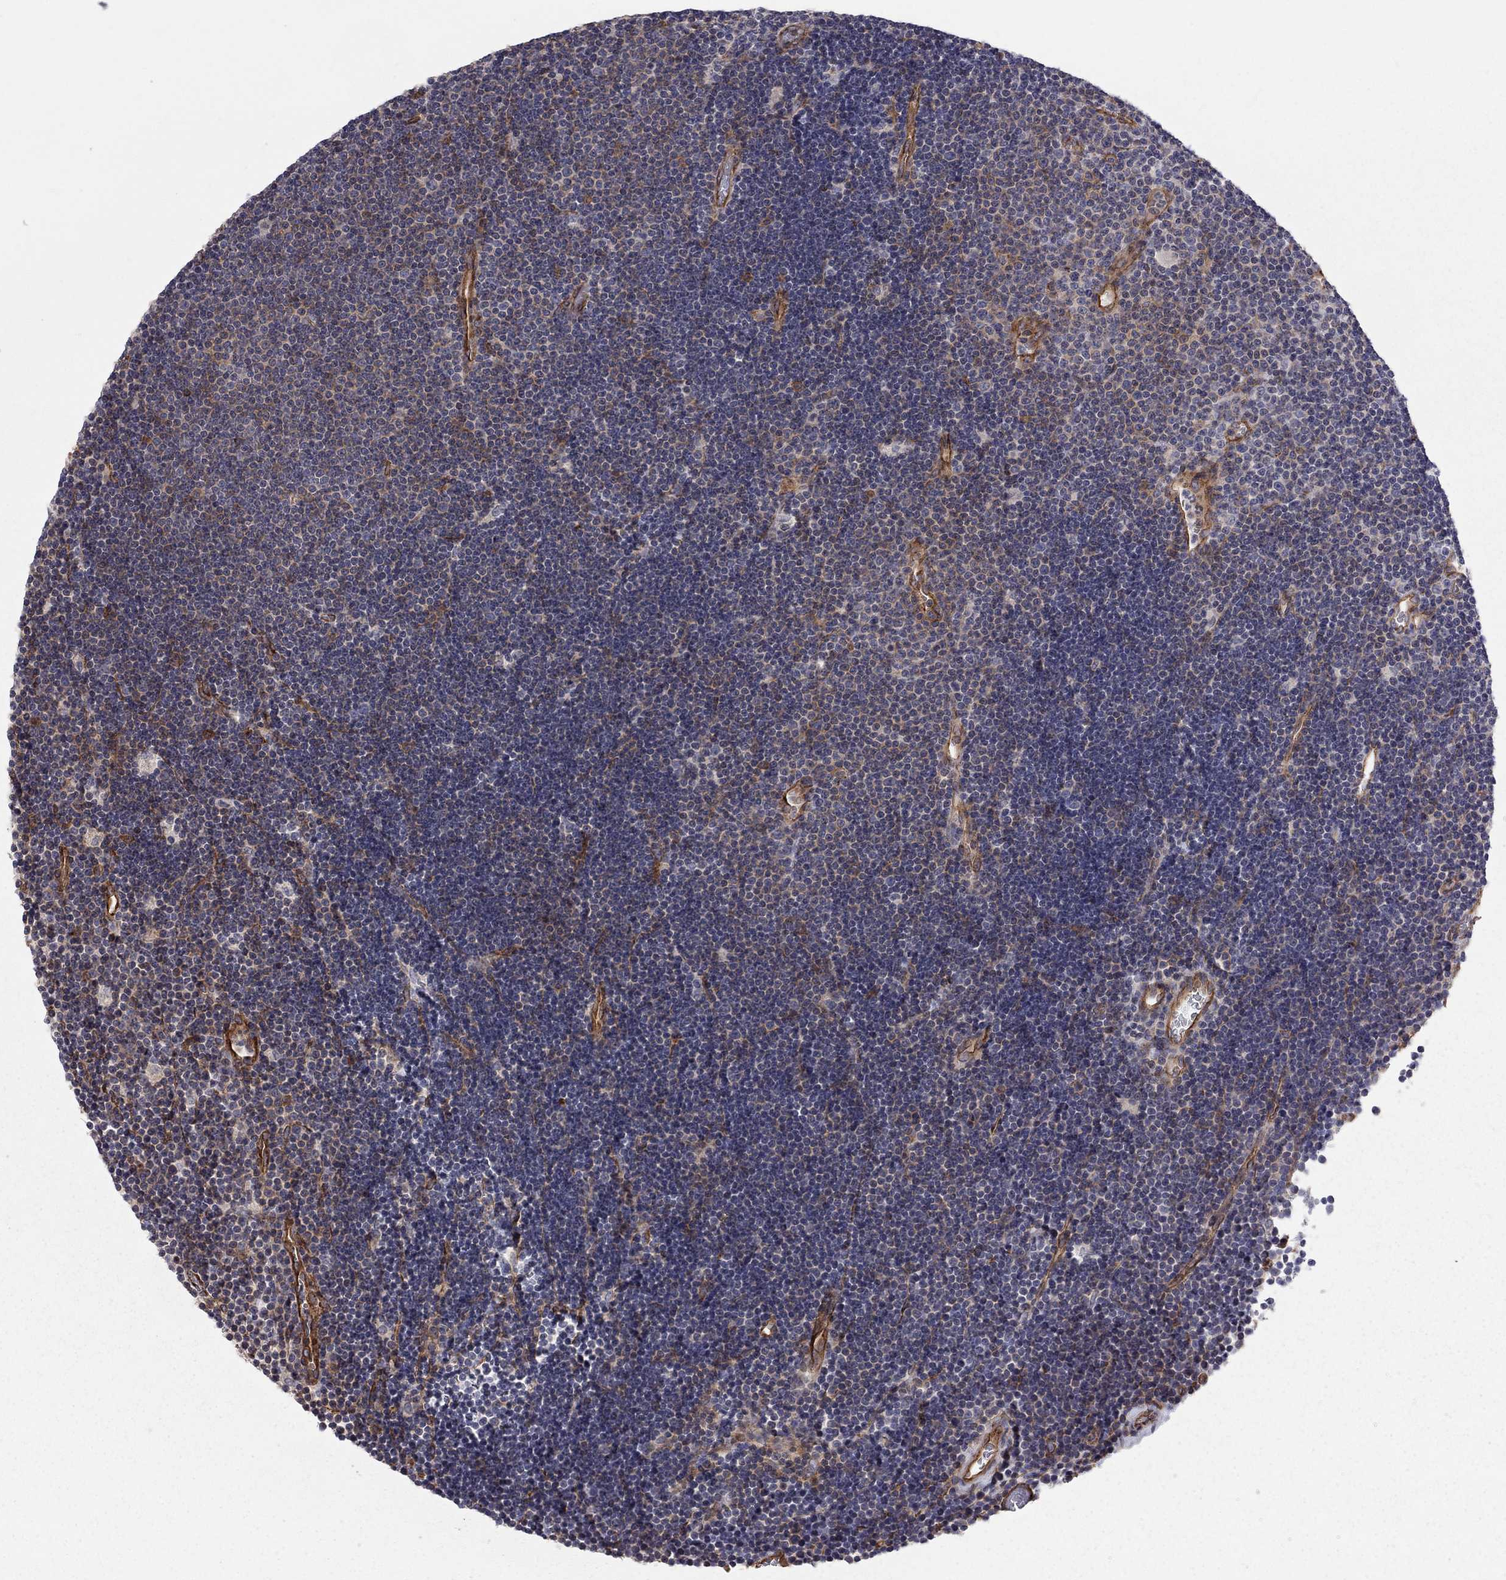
{"staining": {"intensity": "negative", "quantity": "none", "location": "none"}, "tissue": "lymphoma", "cell_type": "Tumor cells", "image_type": "cancer", "snomed": [{"axis": "morphology", "description": "Malignant lymphoma, non-Hodgkin's type, Low grade"}, {"axis": "topography", "description": "Brain"}], "caption": "Malignant lymphoma, non-Hodgkin's type (low-grade) was stained to show a protein in brown. There is no significant expression in tumor cells.", "gene": "RASEF", "patient": {"sex": "female", "age": 66}}